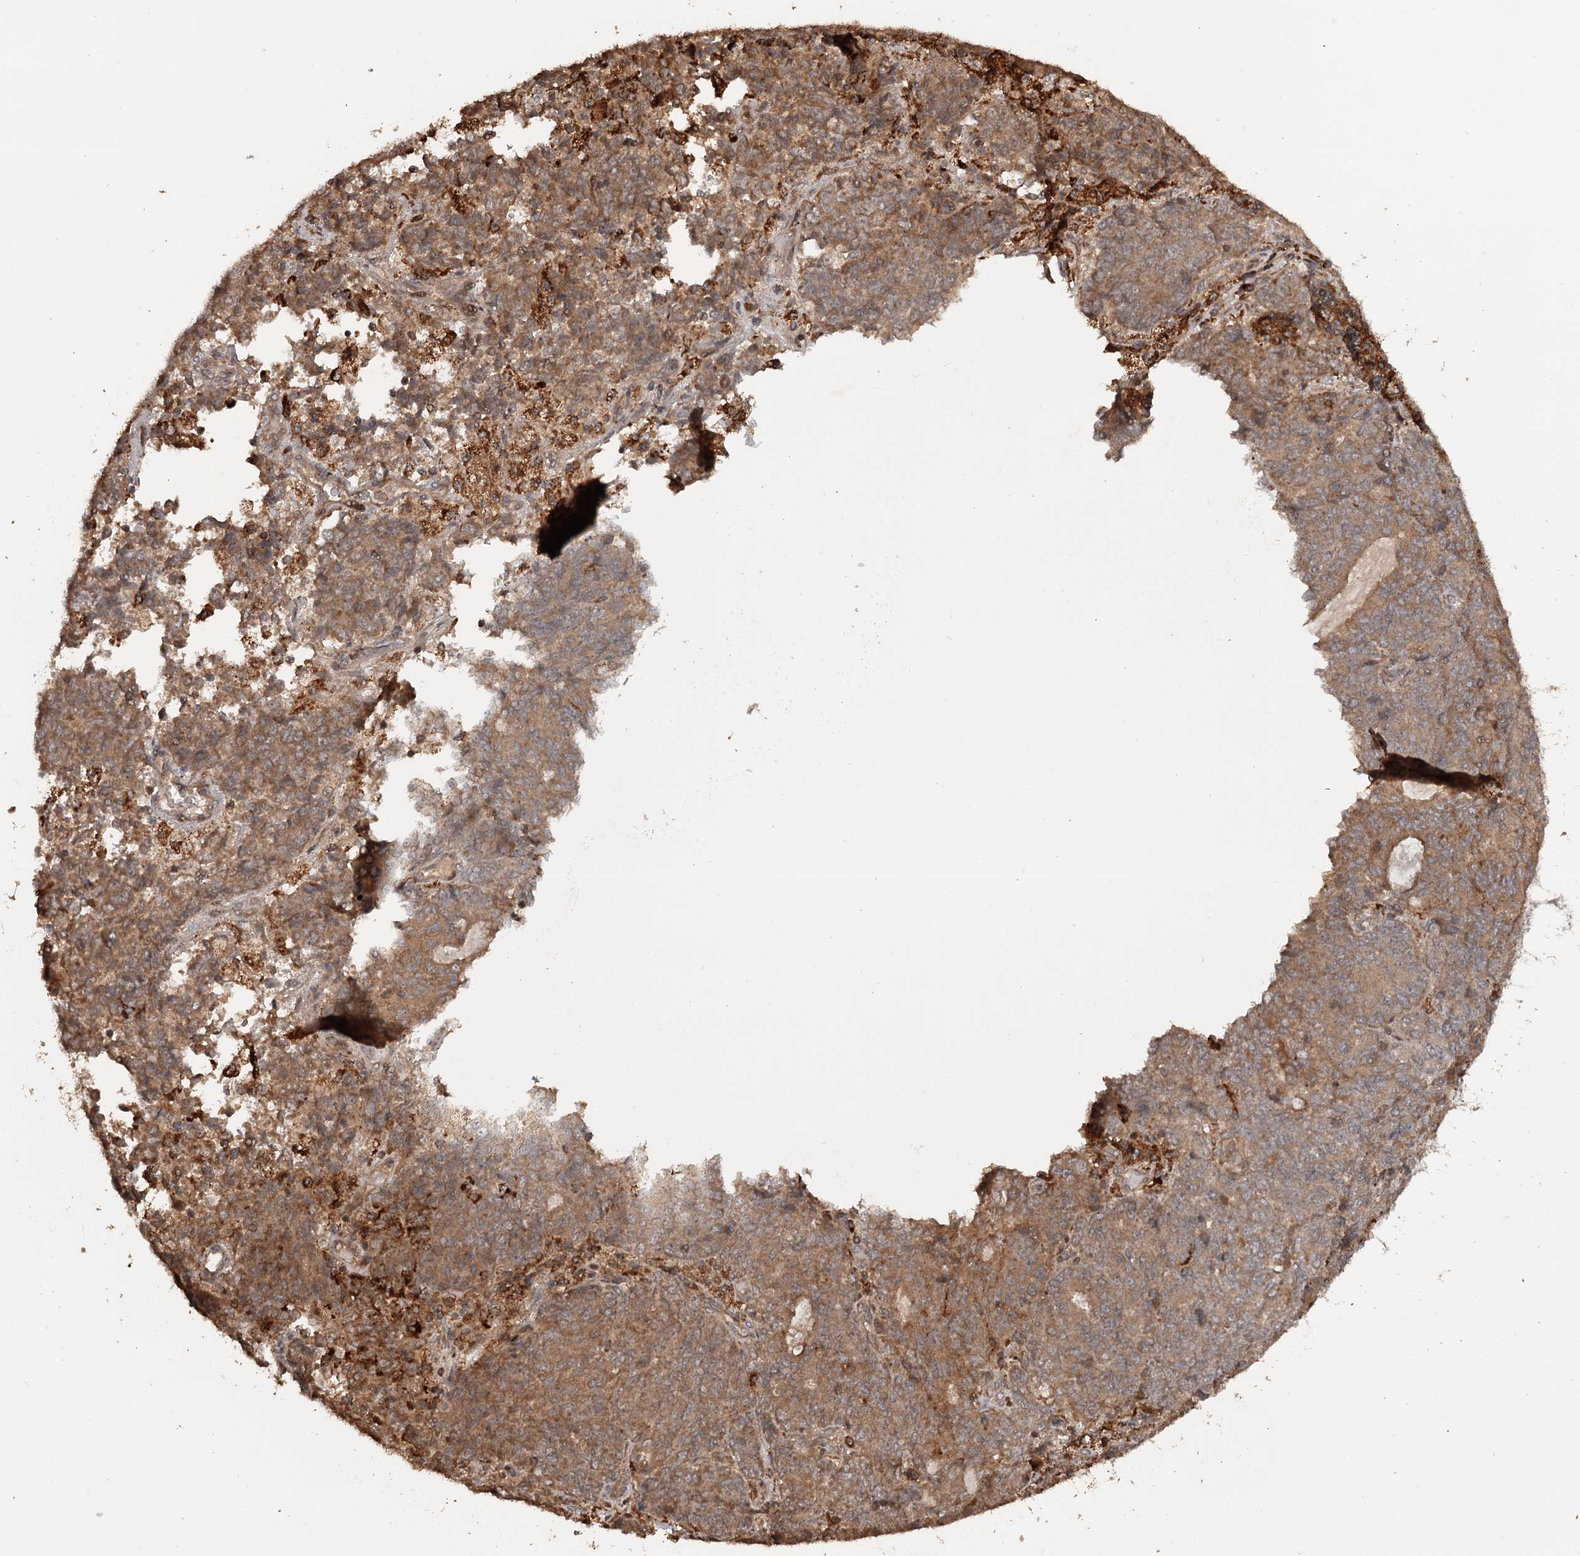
{"staining": {"intensity": "moderate", "quantity": ">75%", "location": "cytoplasmic/membranous"}, "tissue": "endometrial cancer", "cell_type": "Tumor cells", "image_type": "cancer", "snomed": [{"axis": "morphology", "description": "Adenocarcinoma, NOS"}, {"axis": "topography", "description": "Endometrium"}], "caption": "Immunohistochemical staining of adenocarcinoma (endometrial) exhibits moderate cytoplasmic/membranous protein expression in about >75% of tumor cells. (DAB (3,3'-diaminobenzidine) IHC with brightfield microscopy, high magnification).", "gene": "FAXC", "patient": {"sex": "female", "age": 80}}